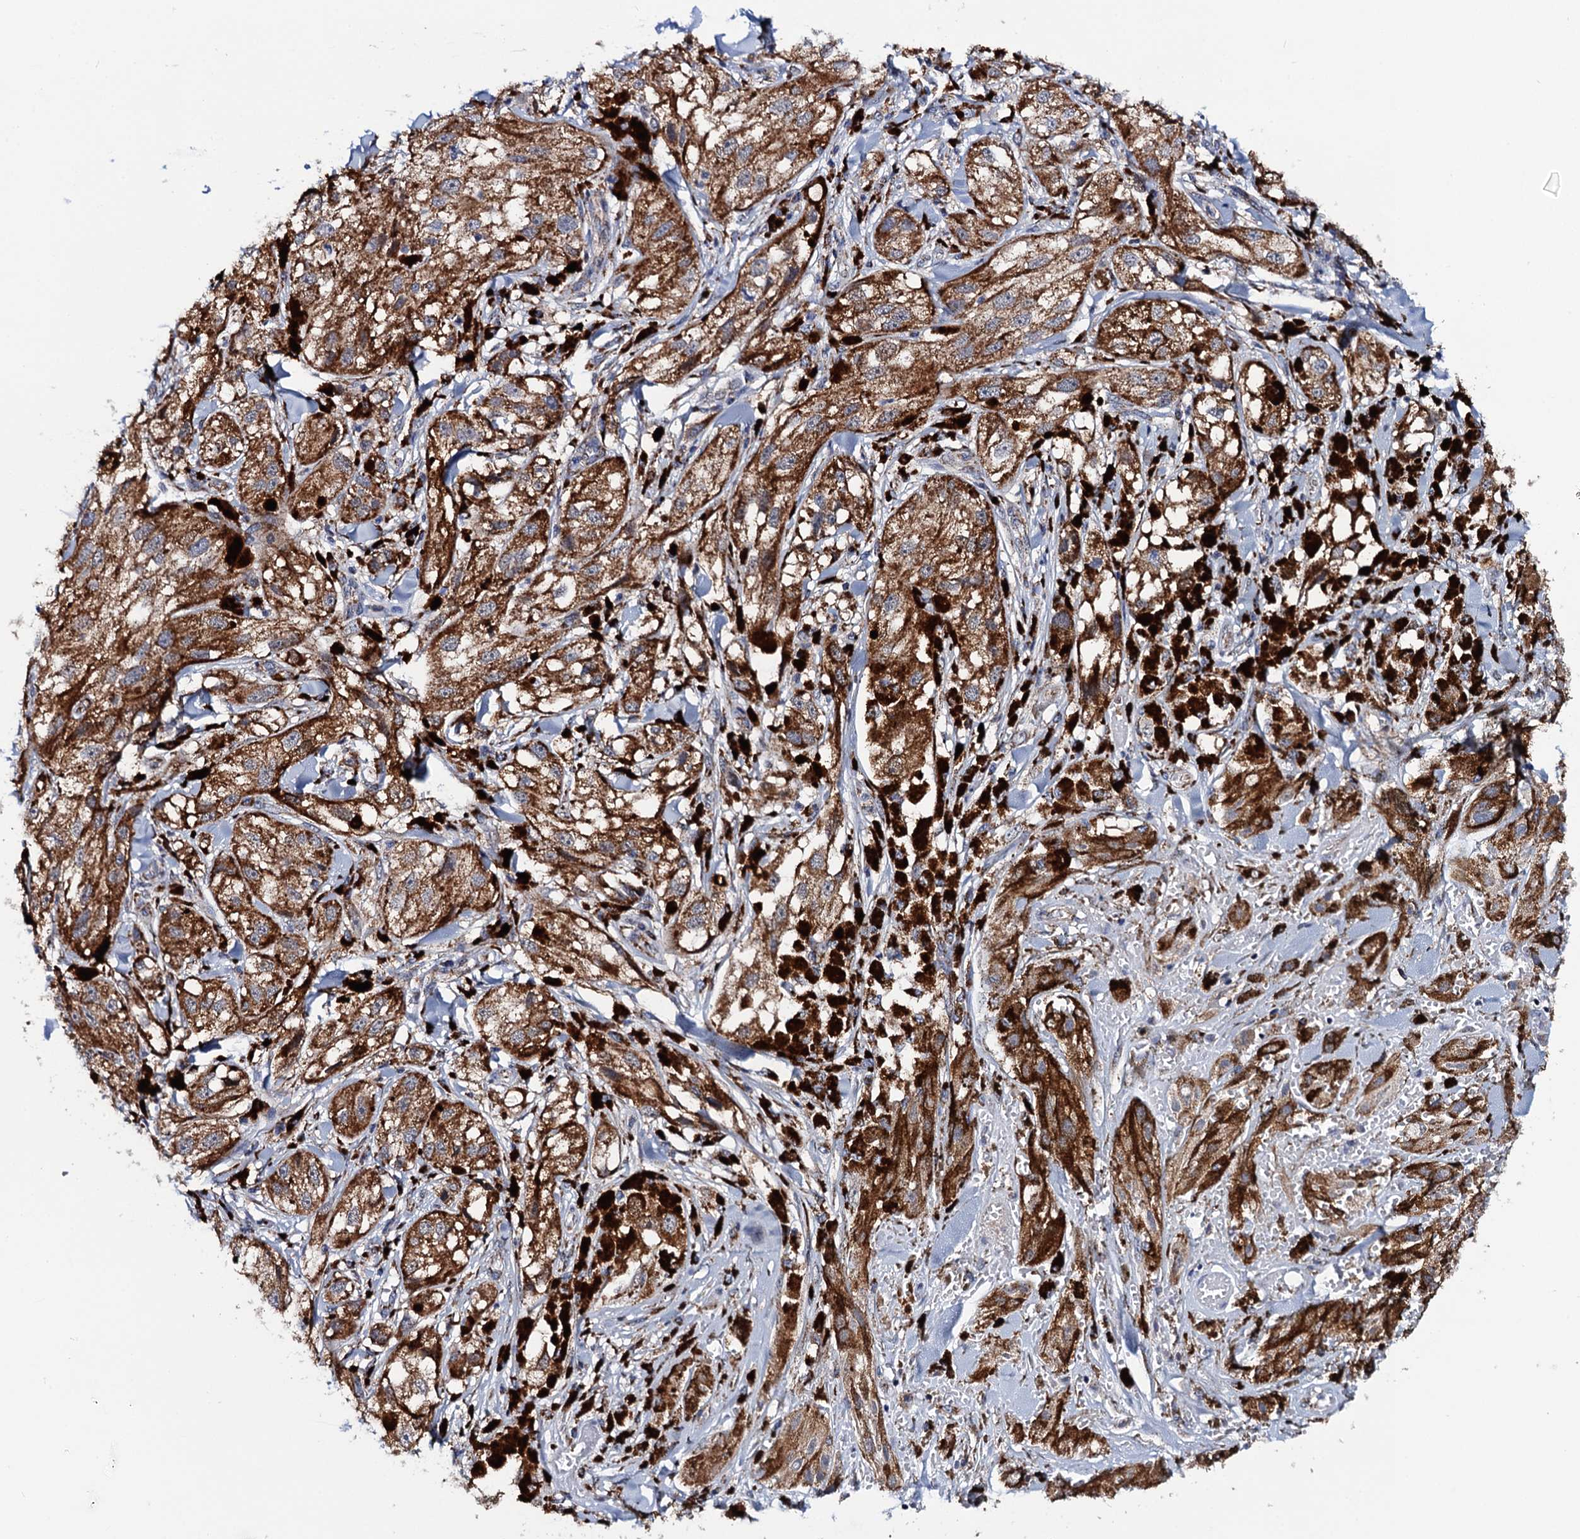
{"staining": {"intensity": "moderate", "quantity": ">75%", "location": "cytoplasmic/membranous"}, "tissue": "melanoma", "cell_type": "Tumor cells", "image_type": "cancer", "snomed": [{"axis": "morphology", "description": "Malignant melanoma, NOS"}, {"axis": "topography", "description": "Skin"}], "caption": "Protein expression analysis of human malignant melanoma reveals moderate cytoplasmic/membranous positivity in approximately >75% of tumor cells. (Stains: DAB (3,3'-diaminobenzidine) in brown, nuclei in blue, Microscopy: brightfield microscopy at high magnification).", "gene": "PTCD3", "patient": {"sex": "male", "age": 88}}